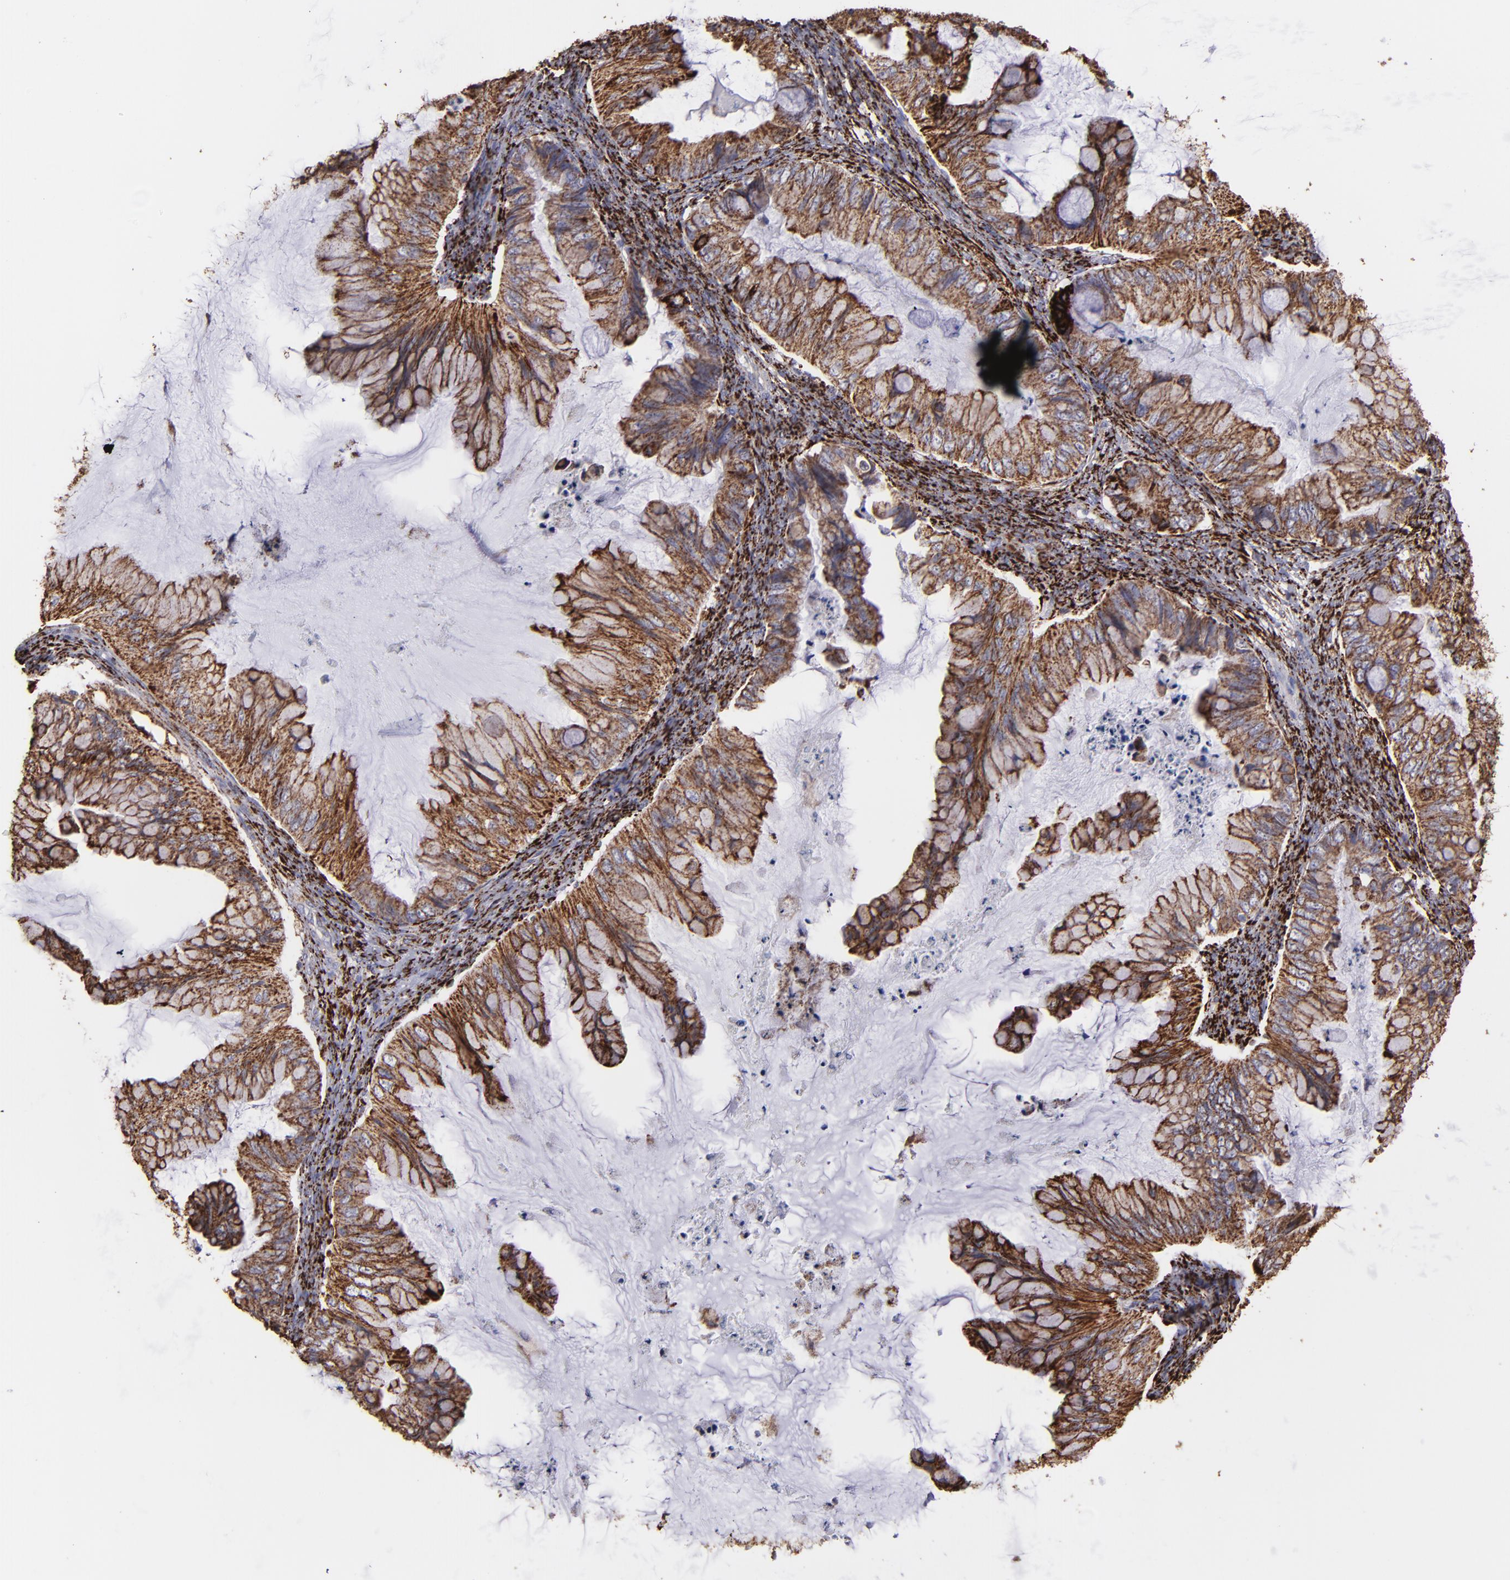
{"staining": {"intensity": "moderate", "quantity": ">75%", "location": "cytoplasmic/membranous"}, "tissue": "ovarian cancer", "cell_type": "Tumor cells", "image_type": "cancer", "snomed": [{"axis": "morphology", "description": "Cystadenocarcinoma, mucinous, NOS"}, {"axis": "topography", "description": "Ovary"}], "caption": "Human ovarian cancer stained for a protein (brown) exhibits moderate cytoplasmic/membranous positive staining in approximately >75% of tumor cells.", "gene": "MAOB", "patient": {"sex": "female", "age": 36}}